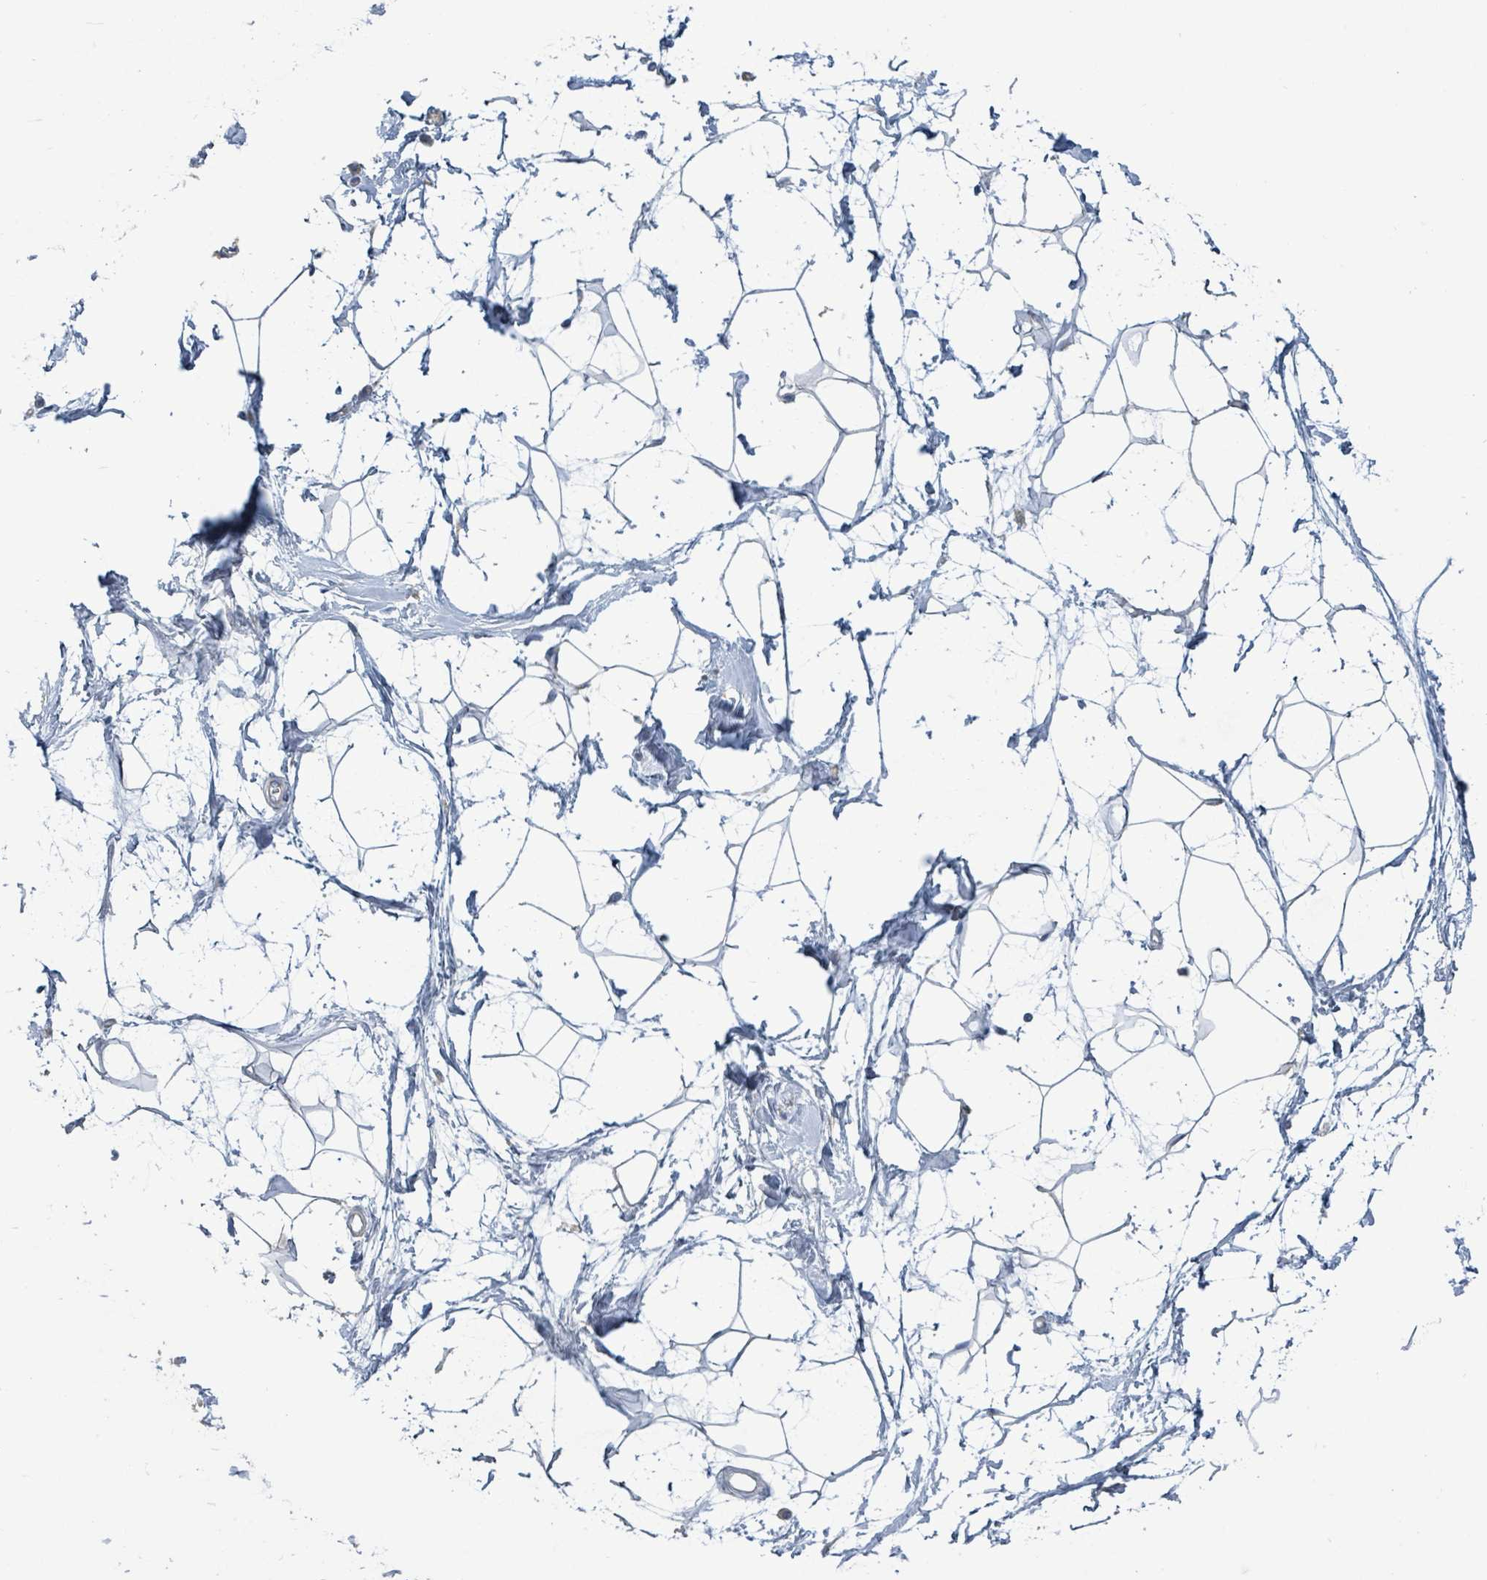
{"staining": {"intensity": "negative", "quantity": "none", "location": "none"}, "tissue": "breast", "cell_type": "Adipocytes", "image_type": "normal", "snomed": [{"axis": "morphology", "description": "Normal tissue, NOS"}, {"axis": "topography", "description": "Breast"}], "caption": "High power microscopy histopathology image of an IHC histopathology image of benign breast, revealing no significant positivity in adipocytes.", "gene": "RPL32", "patient": {"sex": "female", "age": 45}}